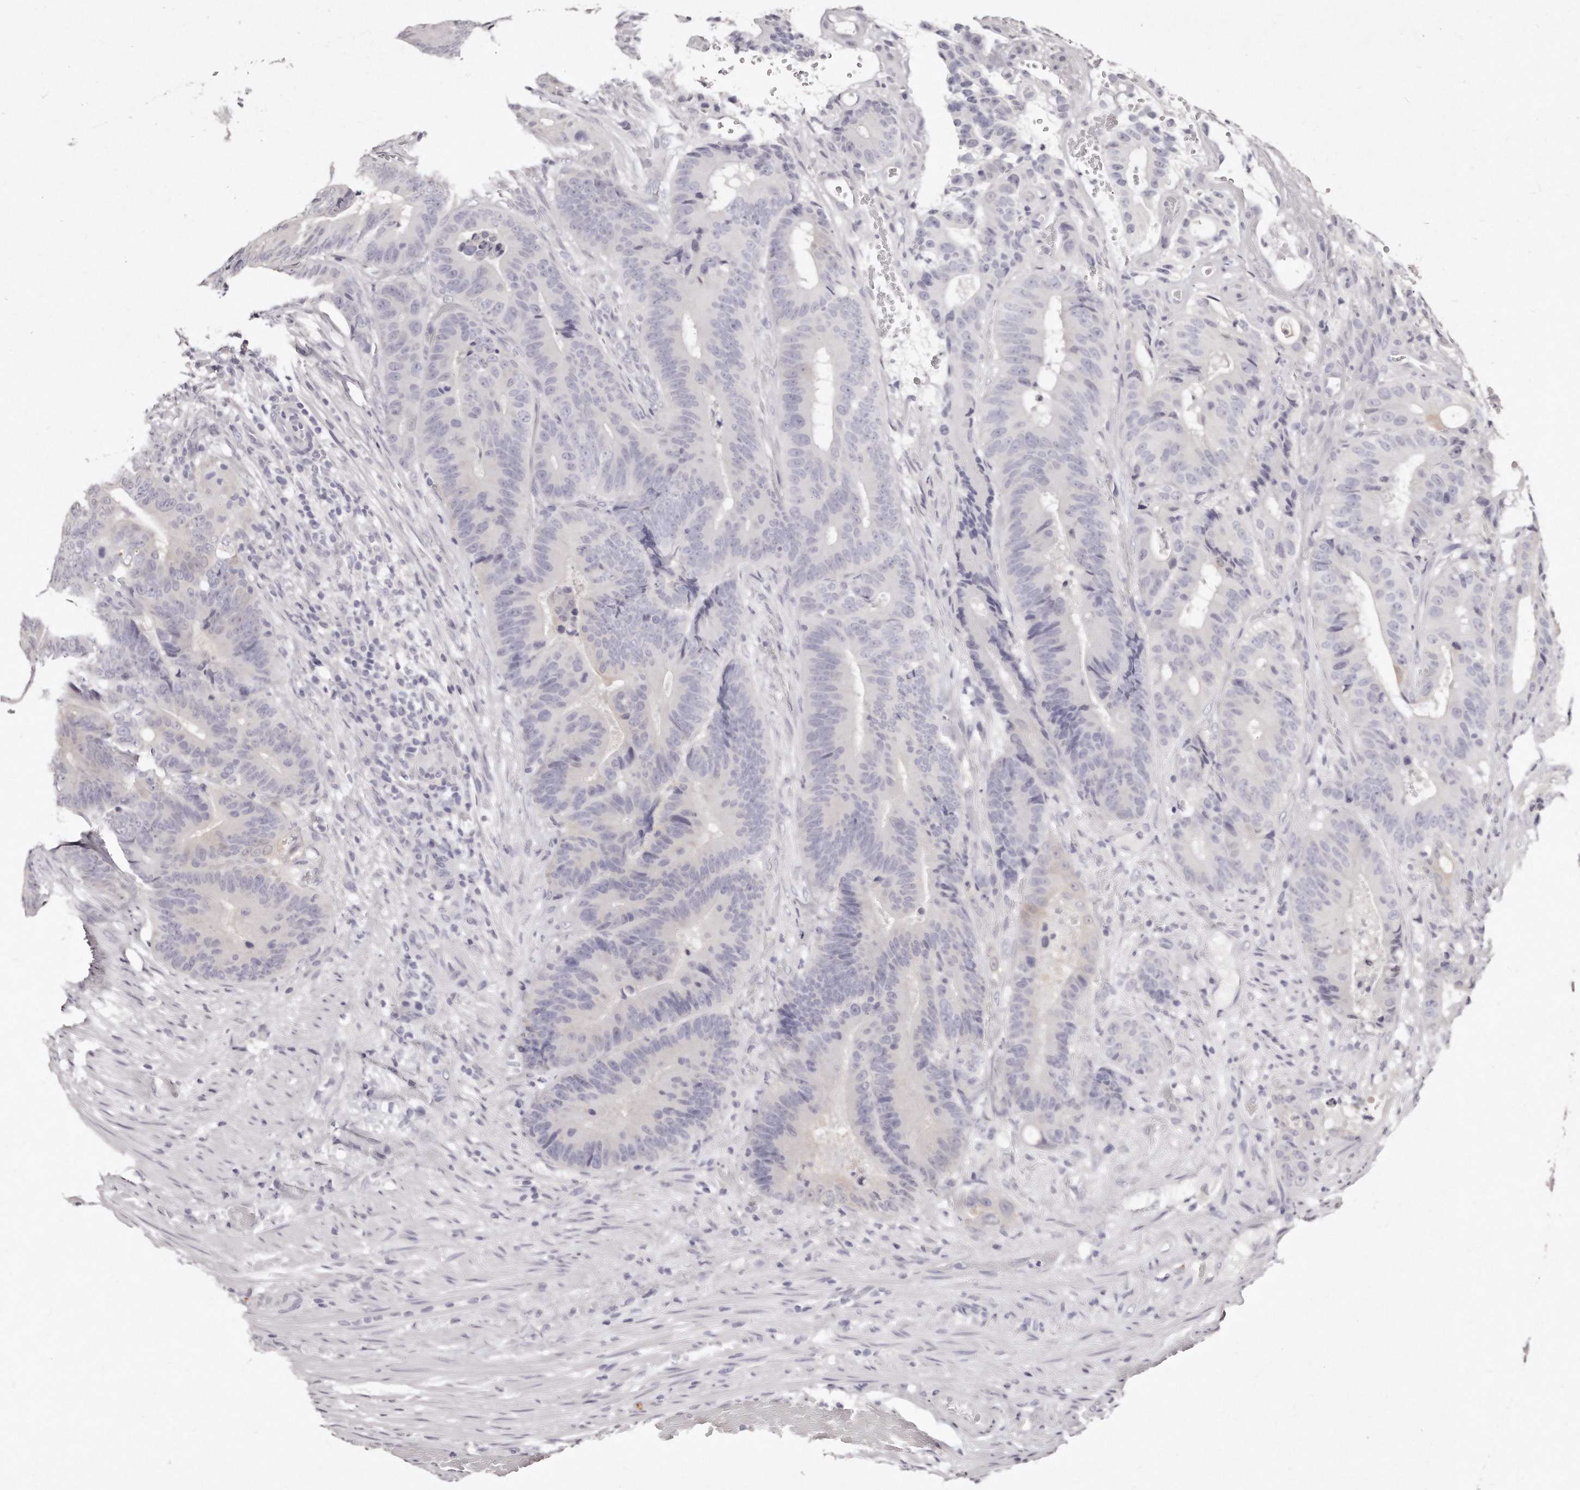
{"staining": {"intensity": "negative", "quantity": "none", "location": "none"}, "tissue": "colorectal cancer", "cell_type": "Tumor cells", "image_type": "cancer", "snomed": [{"axis": "morphology", "description": "Adenocarcinoma, NOS"}, {"axis": "topography", "description": "Colon"}], "caption": "Tumor cells are negative for protein expression in human colorectal cancer (adenocarcinoma). (Stains: DAB IHC with hematoxylin counter stain, Microscopy: brightfield microscopy at high magnification).", "gene": "GDA", "patient": {"sex": "male", "age": 83}}